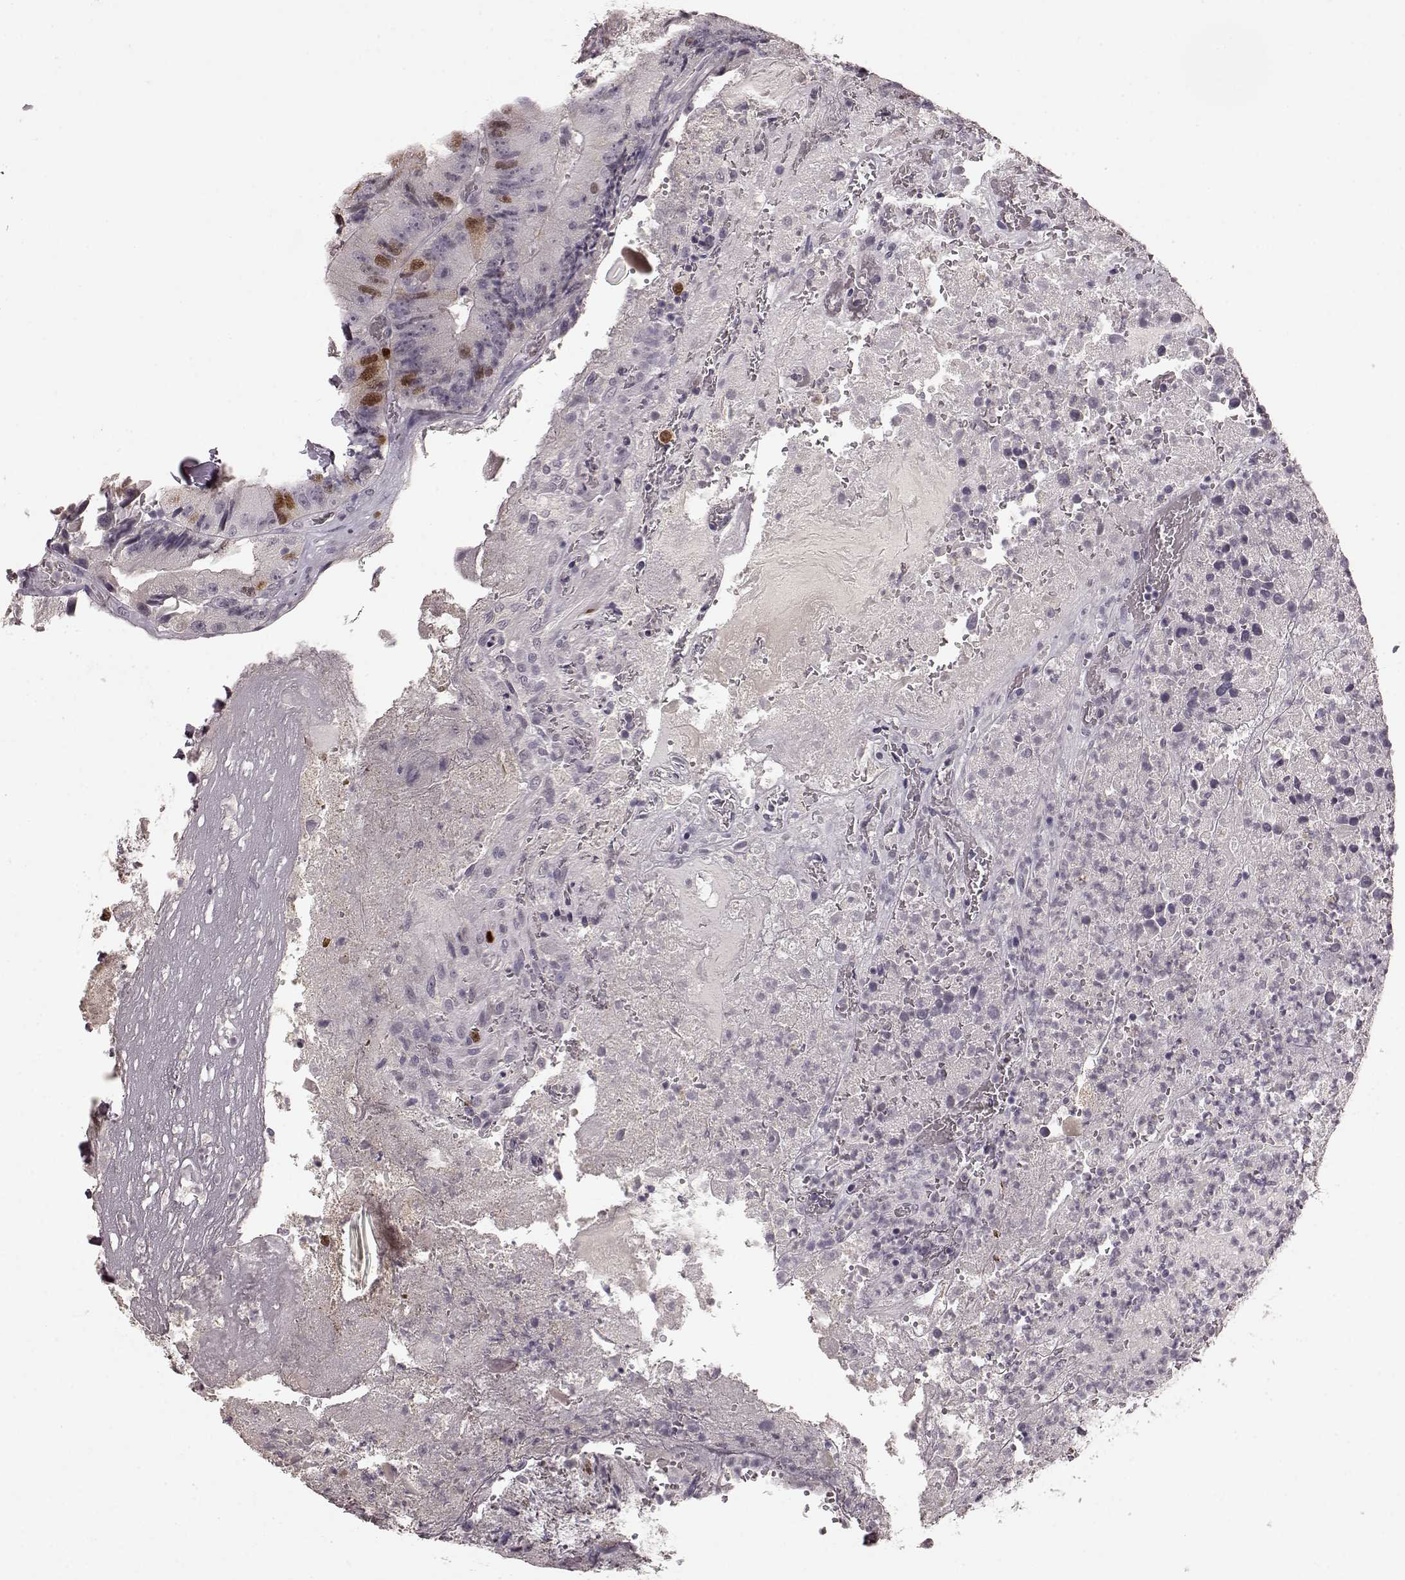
{"staining": {"intensity": "moderate", "quantity": "<25%", "location": "nuclear"}, "tissue": "colorectal cancer", "cell_type": "Tumor cells", "image_type": "cancer", "snomed": [{"axis": "morphology", "description": "Adenocarcinoma, NOS"}, {"axis": "topography", "description": "Colon"}], "caption": "Human adenocarcinoma (colorectal) stained for a protein (brown) displays moderate nuclear positive expression in approximately <25% of tumor cells.", "gene": "CCNA2", "patient": {"sex": "female", "age": 86}}